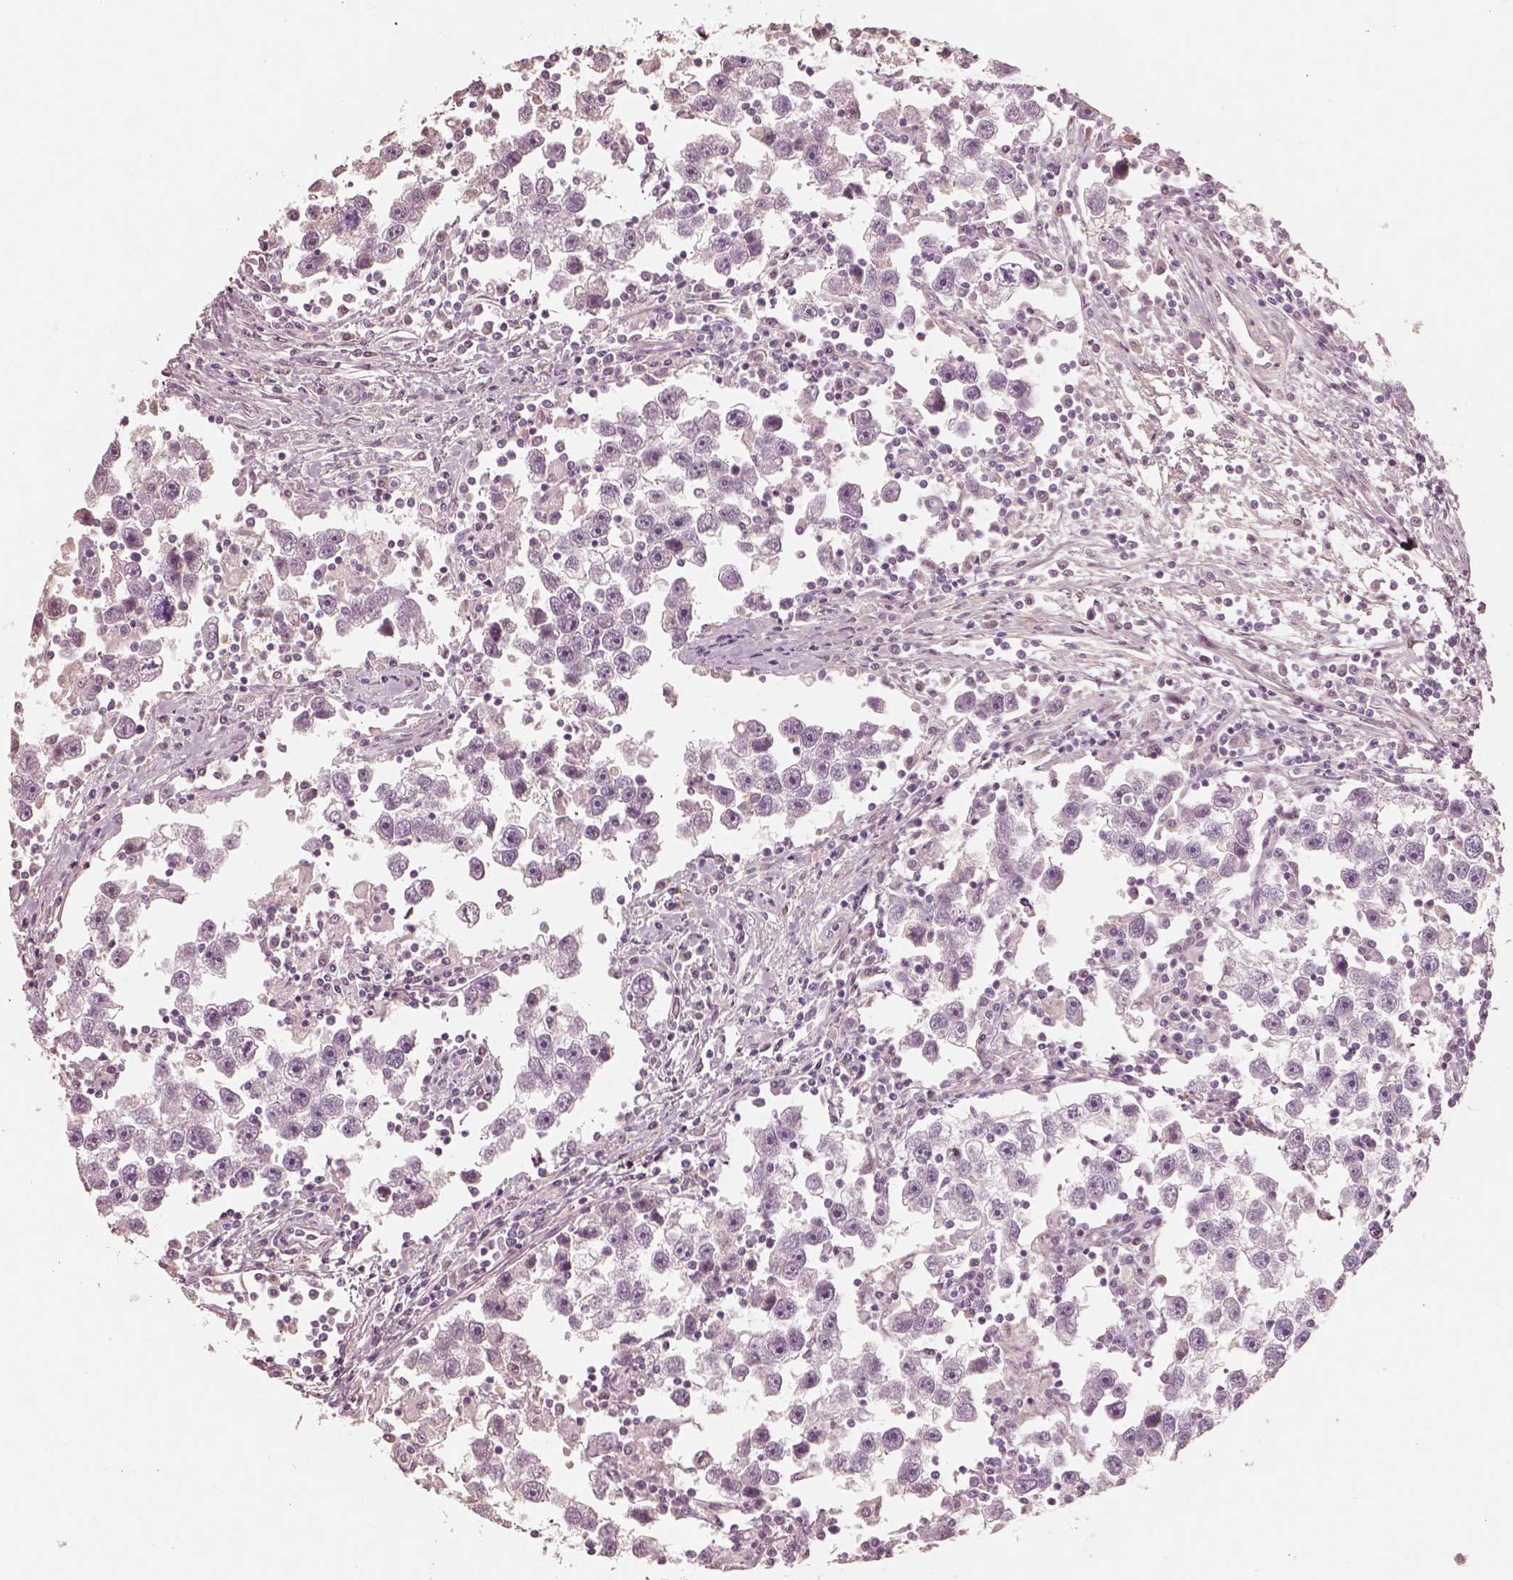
{"staining": {"intensity": "negative", "quantity": "none", "location": "none"}, "tissue": "testis cancer", "cell_type": "Tumor cells", "image_type": "cancer", "snomed": [{"axis": "morphology", "description": "Seminoma, NOS"}, {"axis": "topography", "description": "Testis"}], "caption": "Testis seminoma stained for a protein using immunohistochemistry demonstrates no staining tumor cells.", "gene": "RS1", "patient": {"sex": "male", "age": 30}}